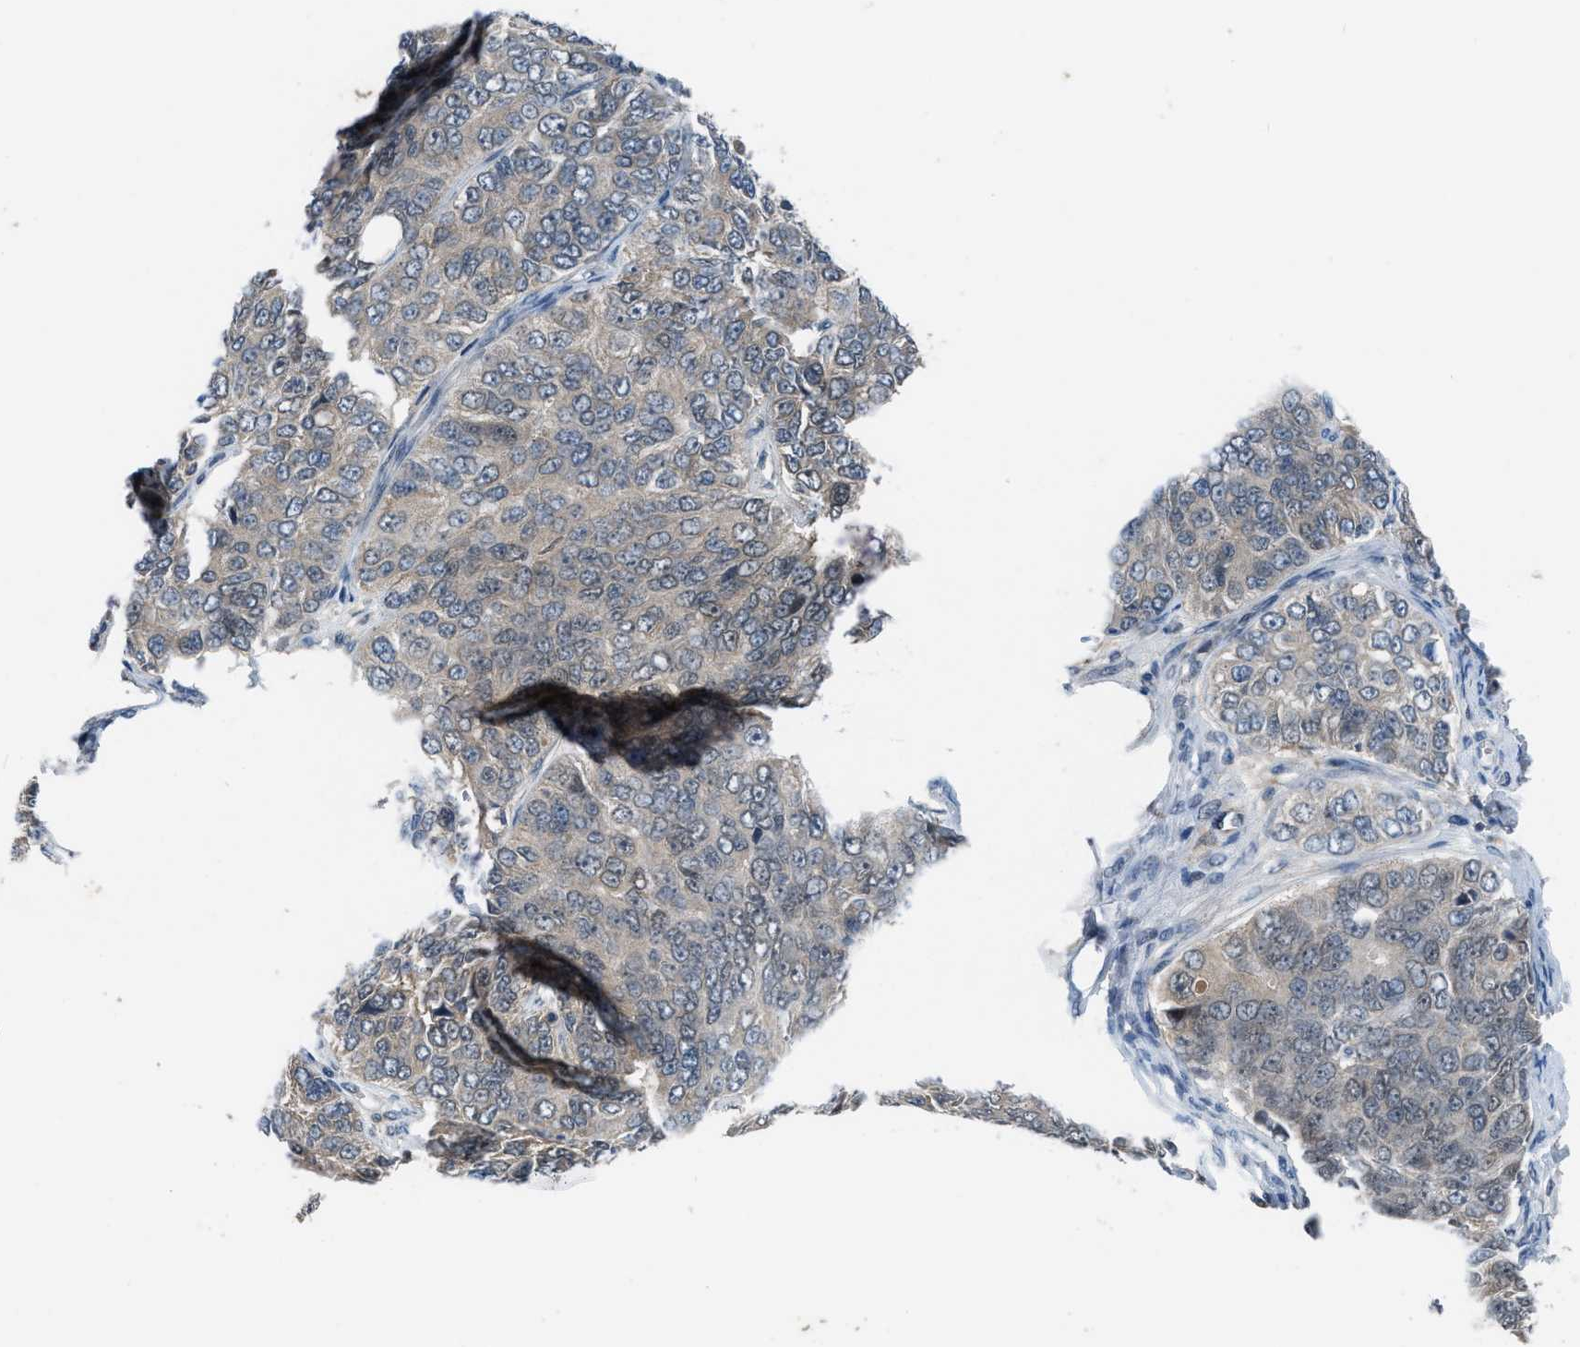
{"staining": {"intensity": "weak", "quantity": ">75%", "location": "cytoplasmic/membranous"}, "tissue": "ovarian cancer", "cell_type": "Tumor cells", "image_type": "cancer", "snomed": [{"axis": "morphology", "description": "Carcinoma, endometroid"}, {"axis": "topography", "description": "Ovary"}], "caption": "Endometroid carcinoma (ovarian) stained with a brown dye demonstrates weak cytoplasmic/membranous positive staining in approximately >75% of tumor cells.", "gene": "BAZ2B", "patient": {"sex": "female", "age": 51}}